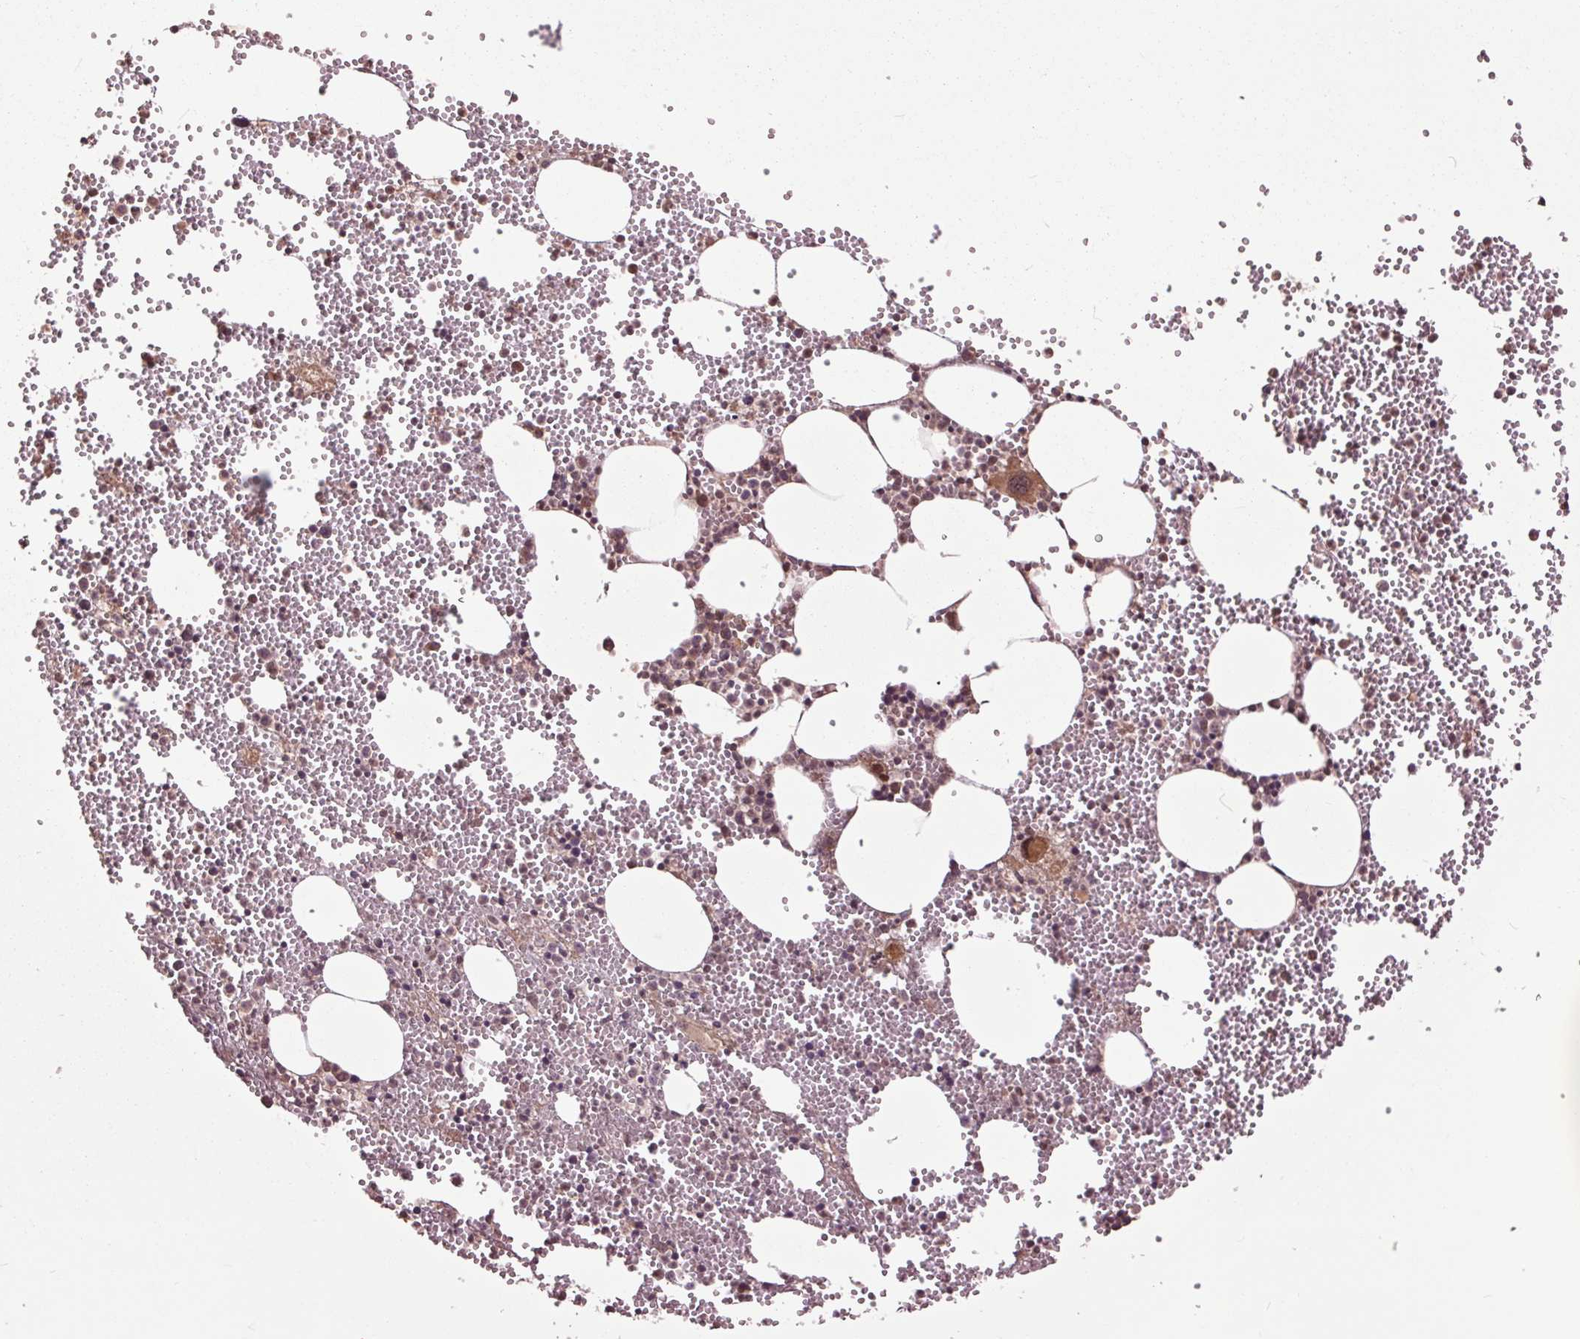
{"staining": {"intensity": "moderate", "quantity": "25%-75%", "location": "cytoplasmic/membranous,nuclear"}, "tissue": "bone marrow", "cell_type": "Hematopoietic cells", "image_type": "normal", "snomed": [{"axis": "morphology", "description": "Normal tissue, NOS"}, {"axis": "topography", "description": "Bone marrow"}], "caption": "The histopathology image displays immunohistochemical staining of benign bone marrow. There is moderate cytoplasmic/membranous,nuclear expression is present in approximately 25%-75% of hematopoietic cells.", "gene": "CEP95", "patient": {"sex": "male", "age": 89}}